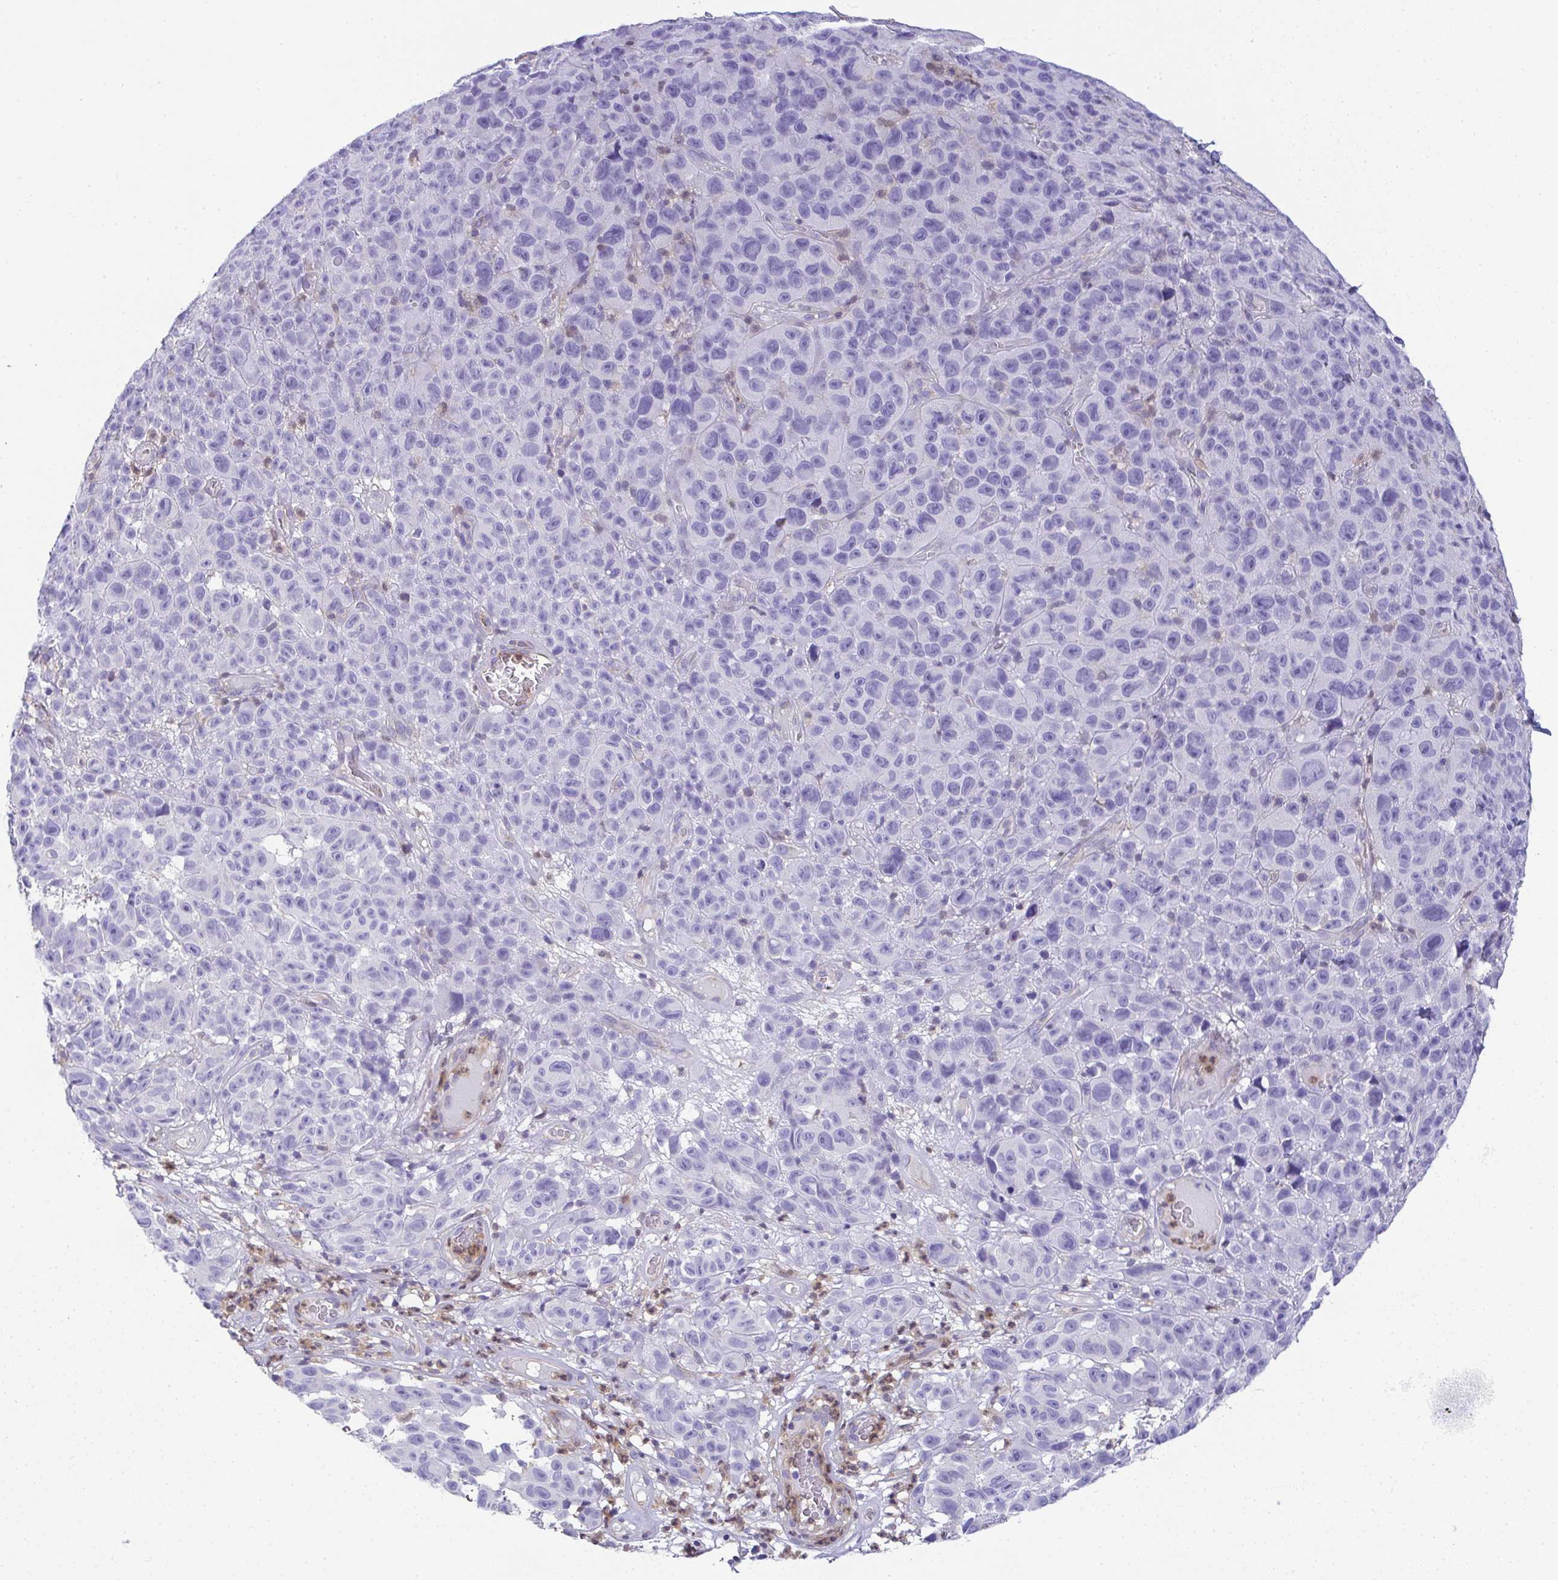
{"staining": {"intensity": "negative", "quantity": "none", "location": "none"}, "tissue": "melanoma", "cell_type": "Tumor cells", "image_type": "cancer", "snomed": [{"axis": "morphology", "description": "Malignant melanoma, NOS"}, {"axis": "topography", "description": "Skin"}], "caption": "A photomicrograph of human malignant melanoma is negative for staining in tumor cells.", "gene": "TNFAIP8", "patient": {"sex": "female", "age": 82}}